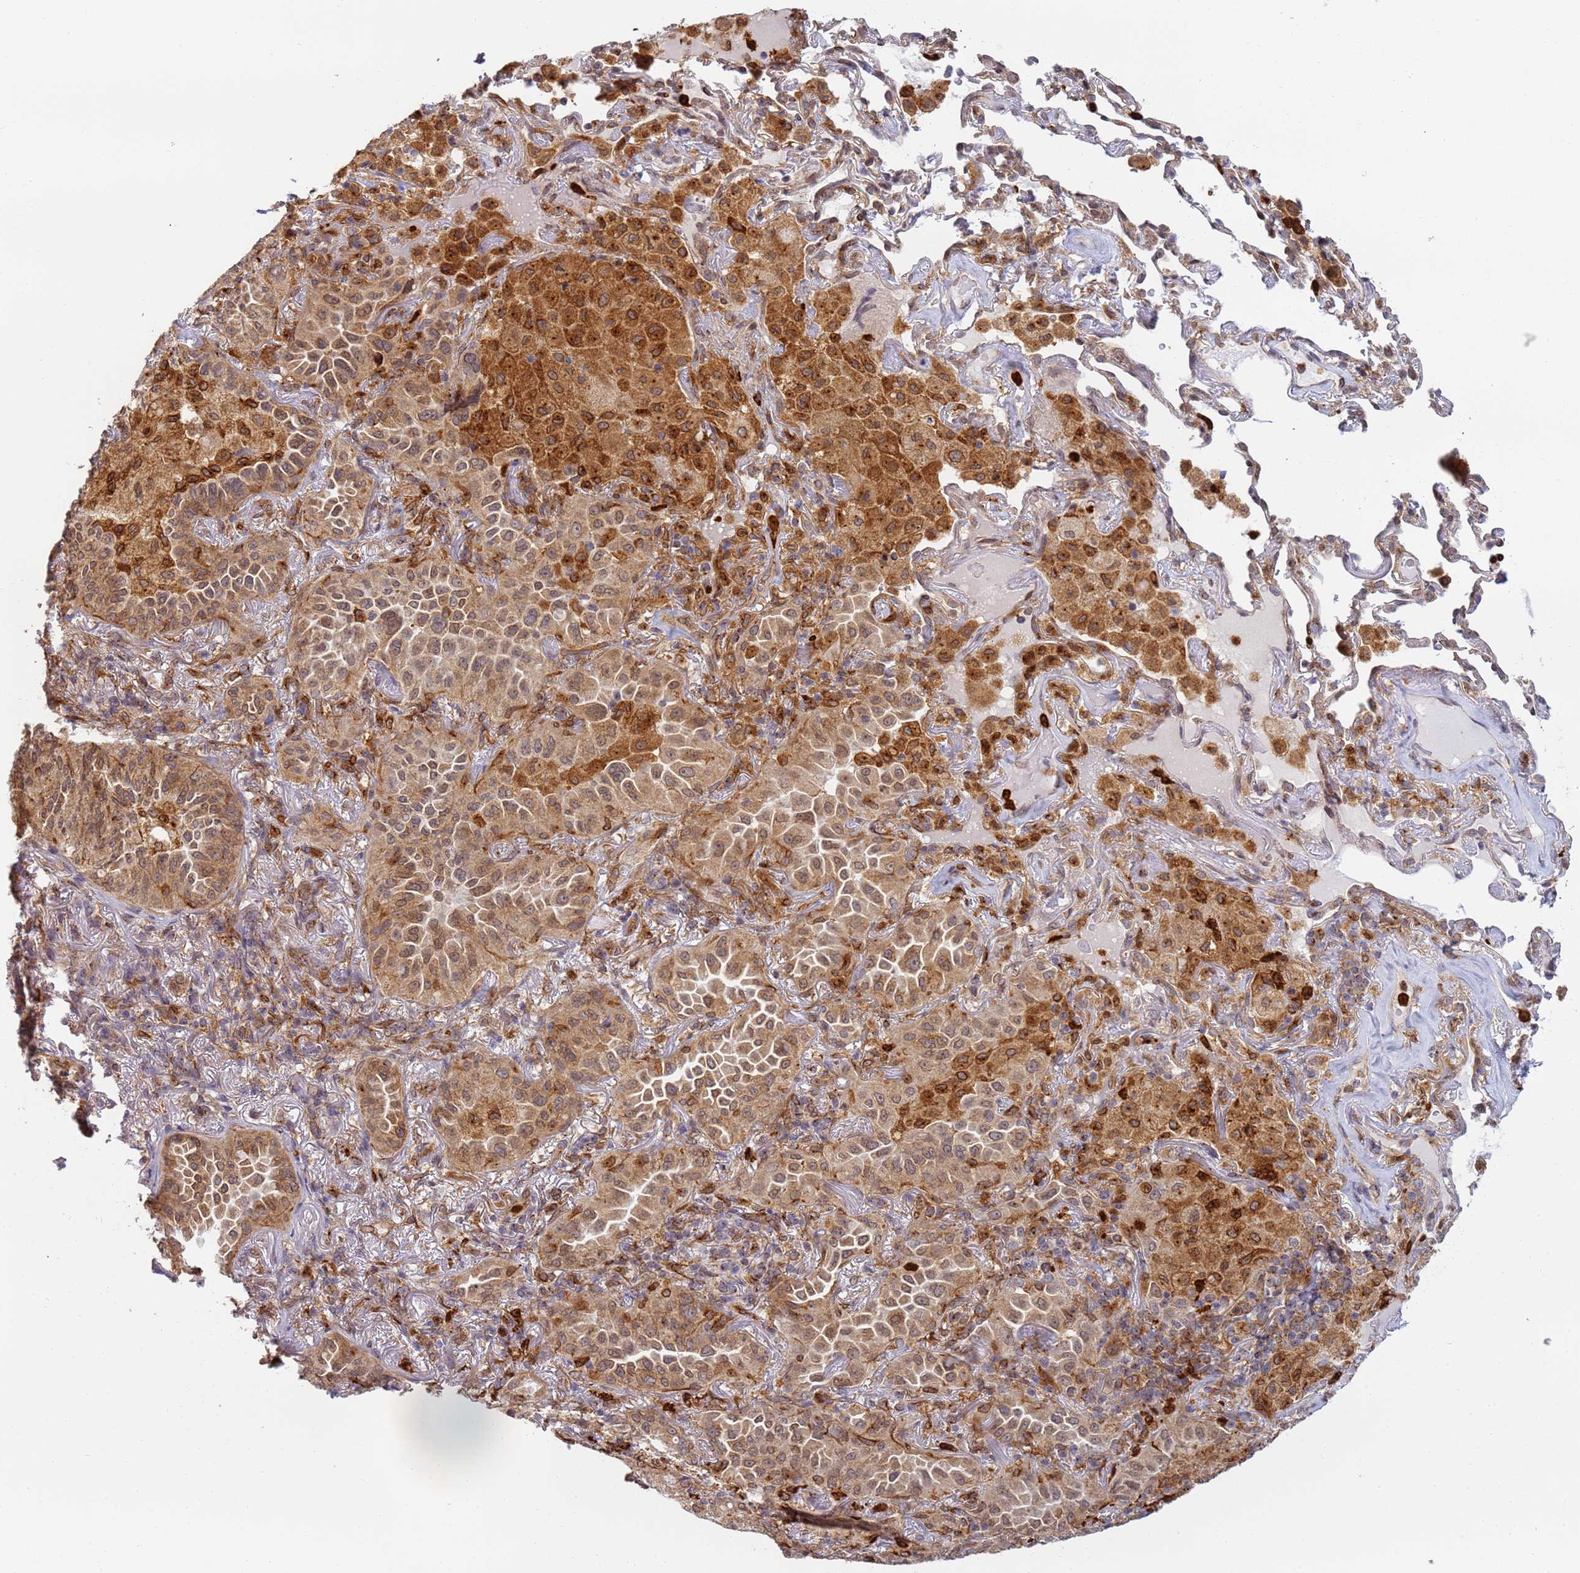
{"staining": {"intensity": "moderate", "quantity": ">75%", "location": "cytoplasmic/membranous,nuclear"}, "tissue": "lung cancer", "cell_type": "Tumor cells", "image_type": "cancer", "snomed": [{"axis": "morphology", "description": "Adenocarcinoma, NOS"}, {"axis": "topography", "description": "Lung"}], "caption": "A photomicrograph of human lung cancer stained for a protein shows moderate cytoplasmic/membranous and nuclear brown staining in tumor cells.", "gene": "CEP170", "patient": {"sex": "female", "age": 69}}